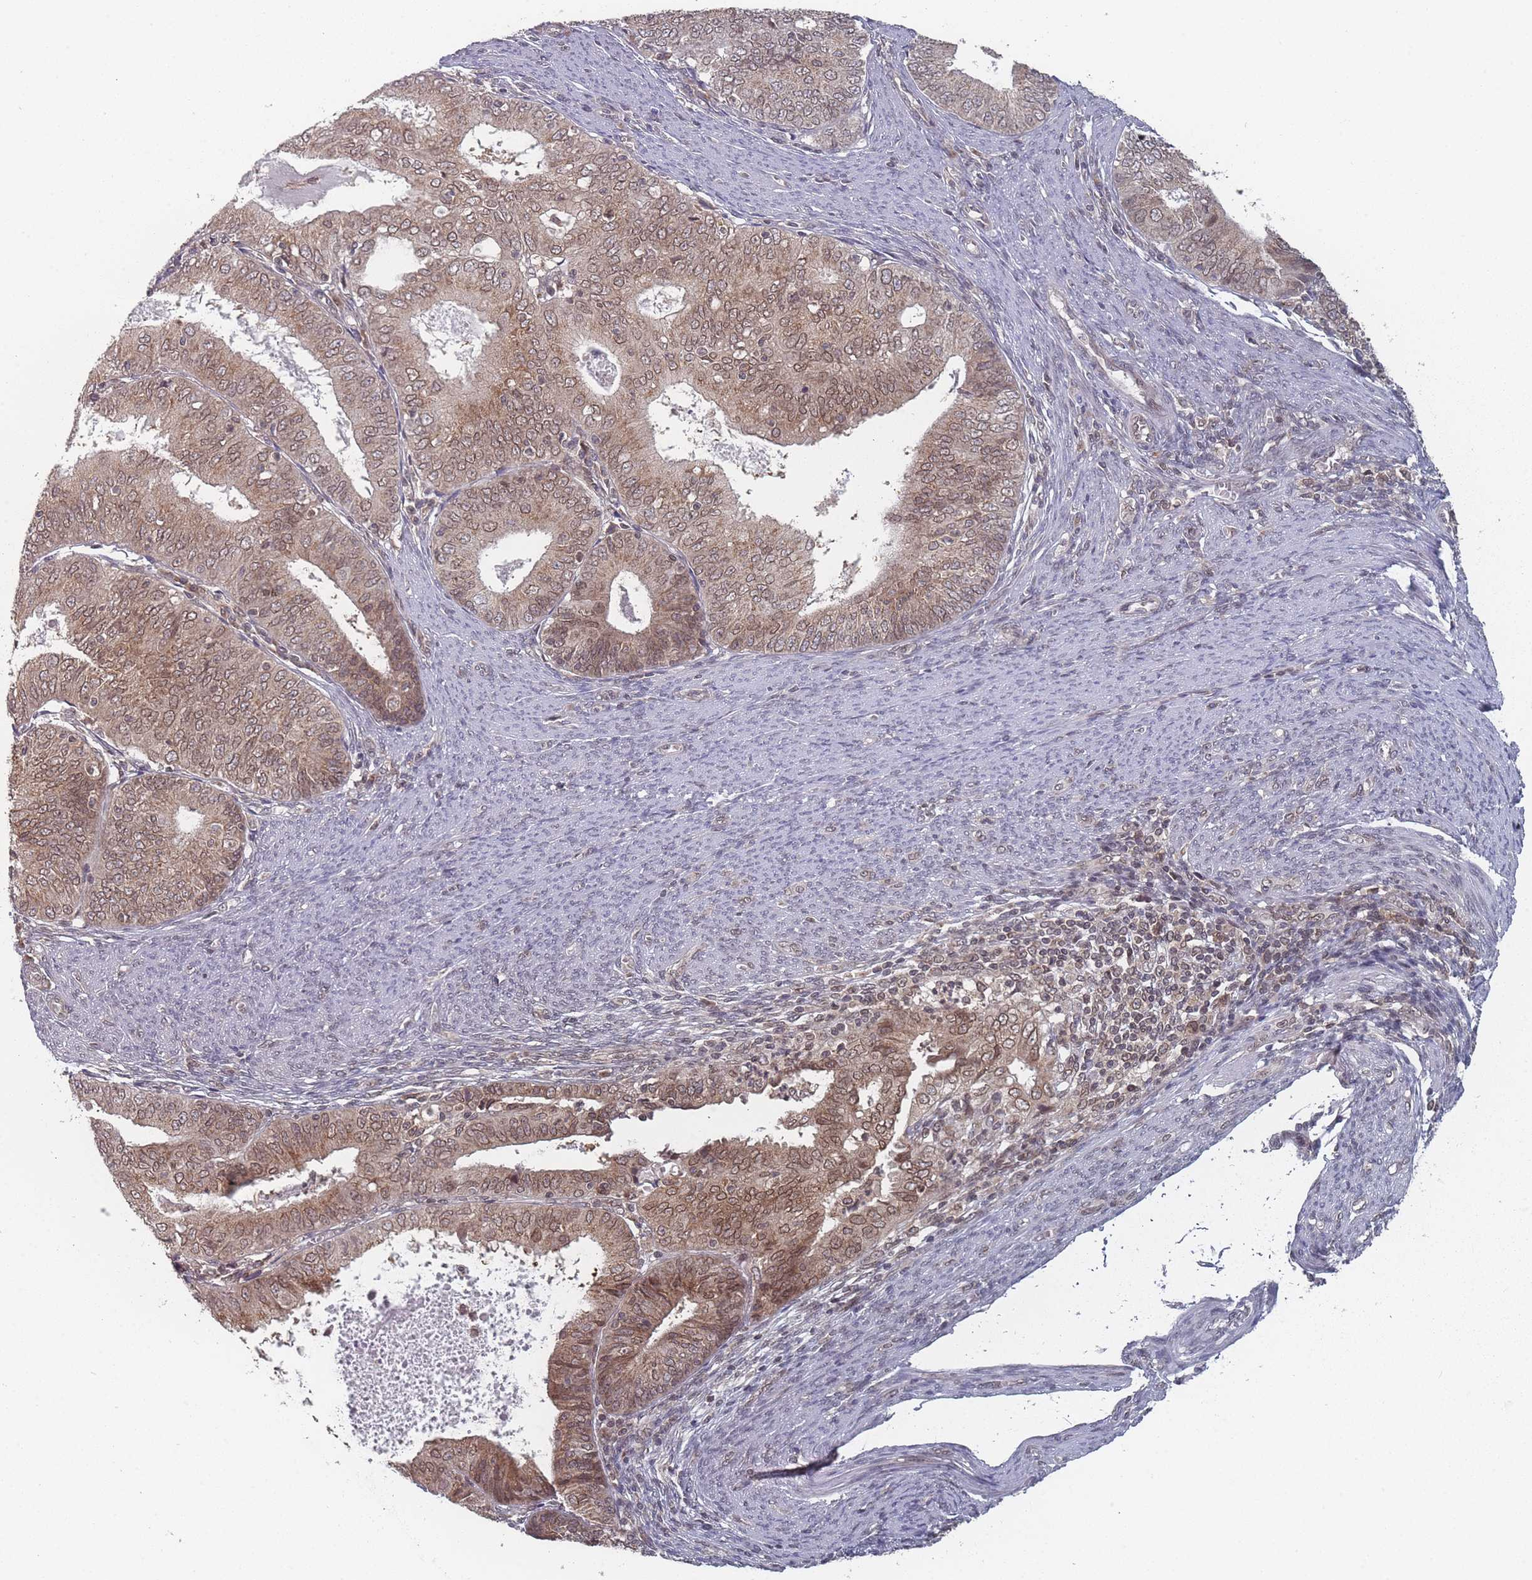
{"staining": {"intensity": "moderate", "quantity": ">75%", "location": "cytoplasmic/membranous,nuclear"}, "tissue": "endometrial cancer", "cell_type": "Tumor cells", "image_type": "cancer", "snomed": [{"axis": "morphology", "description": "Adenocarcinoma, NOS"}, {"axis": "topography", "description": "Endometrium"}], "caption": "Human adenocarcinoma (endometrial) stained with a brown dye shows moderate cytoplasmic/membranous and nuclear positive expression in approximately >75% of tumor cells.", "gene": "TBC1D25", "patient": {"sex": "female", "age": 57}}